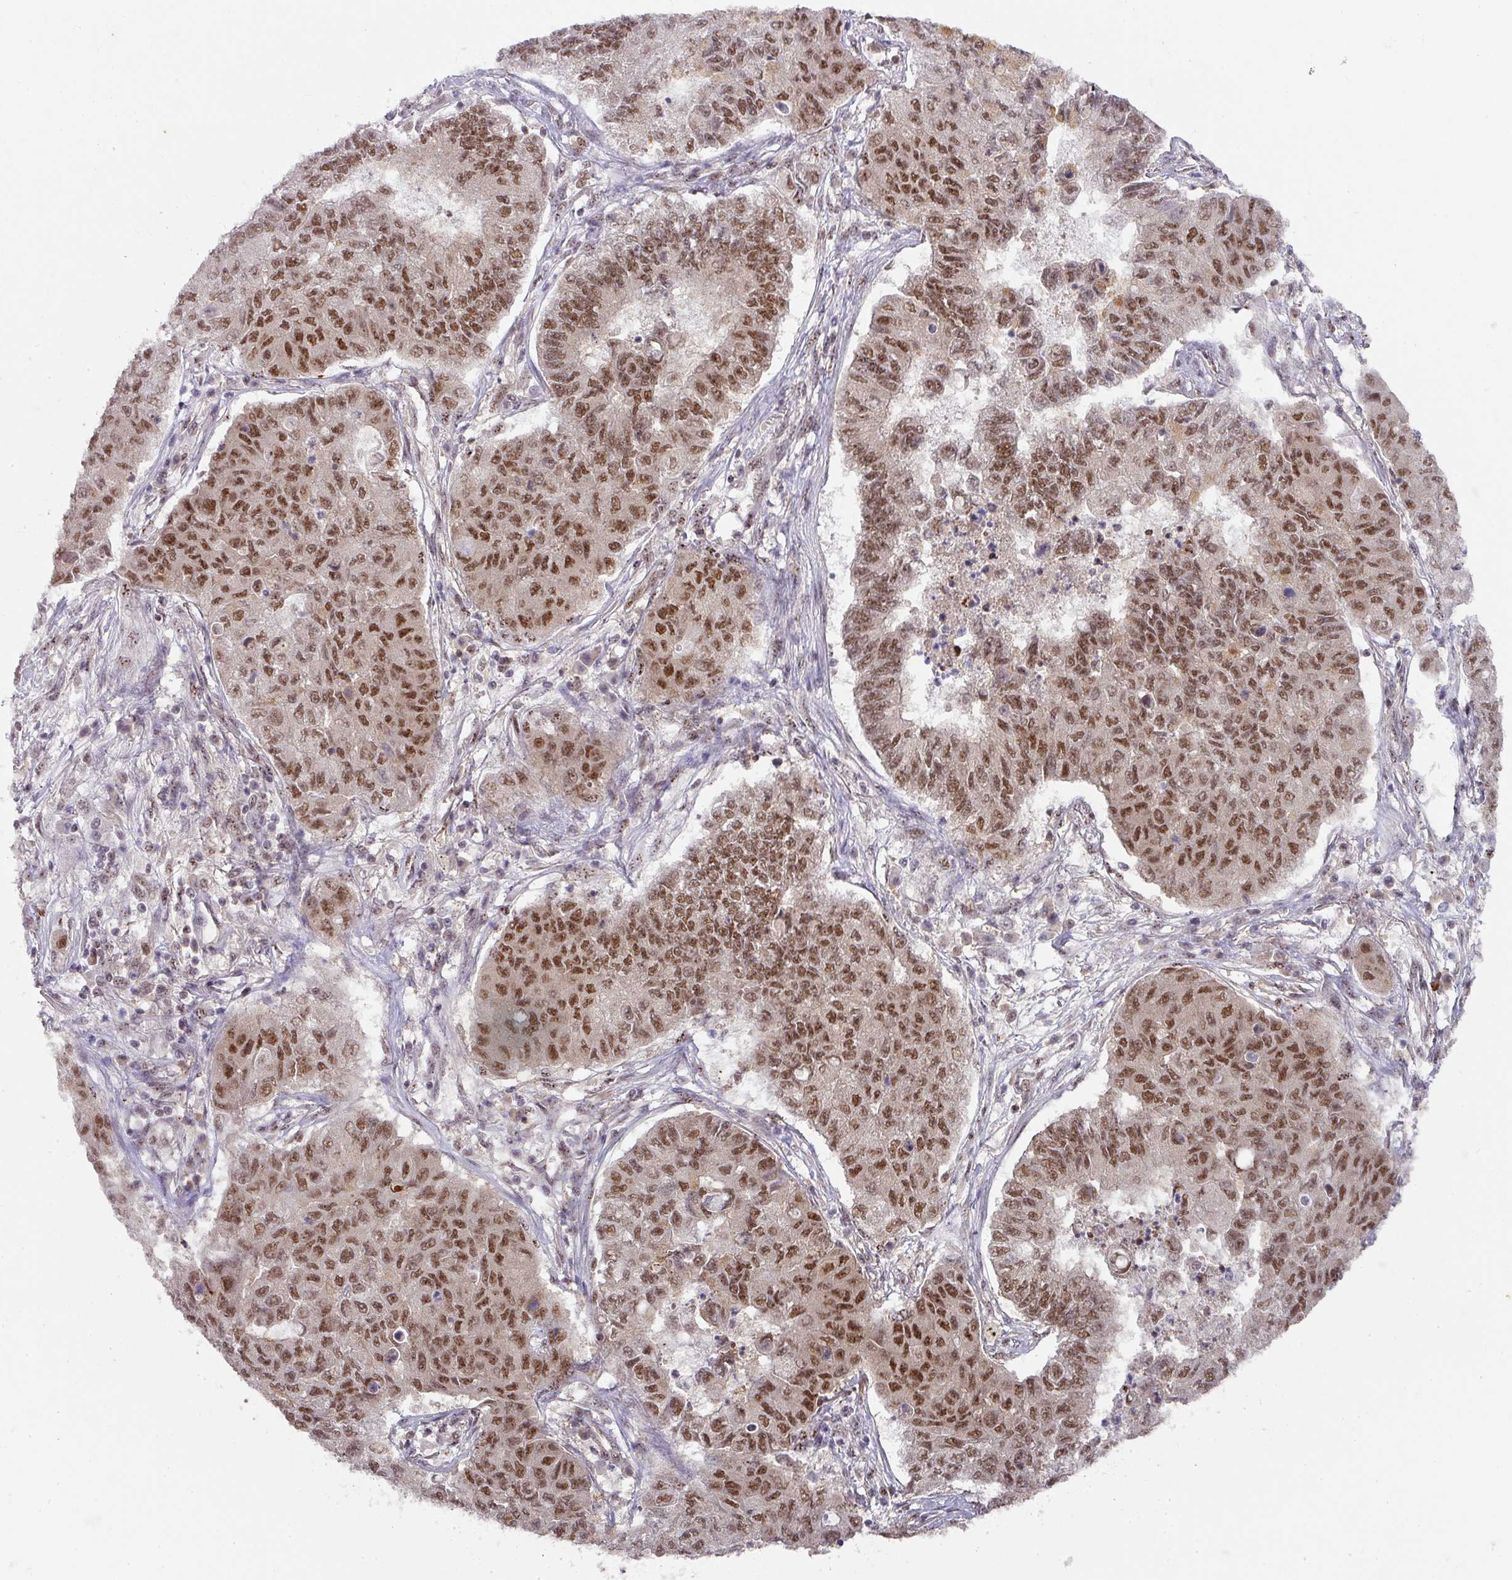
{"staining": {"intensity": "moderate", "quantity": ">75%", "location": "nuclear"}, "tissue": "lung cancer", "cell_type": "Tumor cells", "image_type": "cancer", "snomed": [{"axis": "morphology", "description": "Squamous cell carcinoma, NOS"}, {"axis": "topography", "description": "Lung"}], "caption": "IHC micrograph of lung squamous cell carcinoma stained for a protein (brown), which exhibits medium levels of moderate nuclear staining in approximately >75% of tumor cells.", "gene": "RANBP9", "patient": {"sex": "male", "age": 74}}